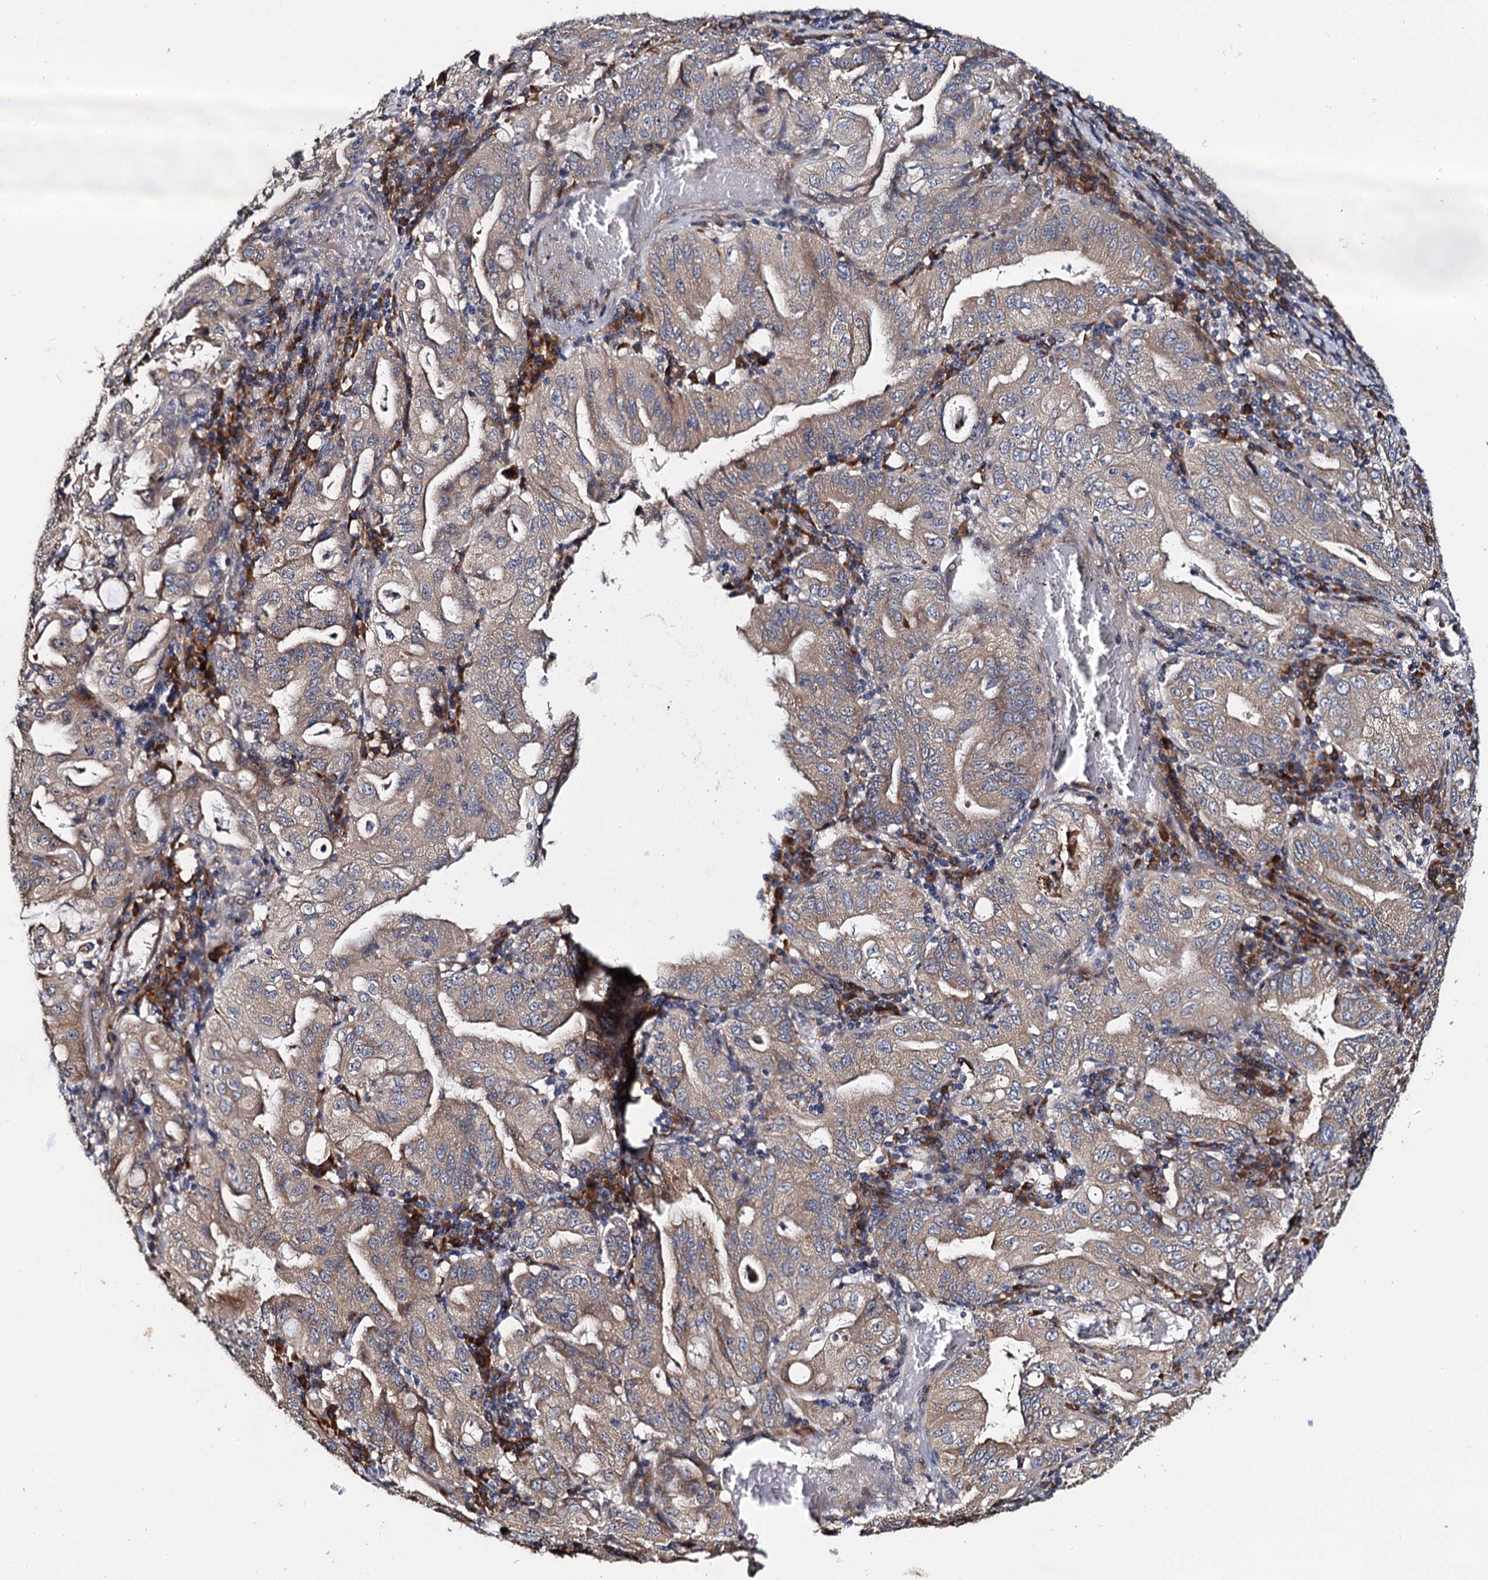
{"staining": {"intensity": "weak", "quantity": "25%-75%", "location": "cytoplasmic/membranous"}, "tissue": "stomach cancer", "cell_type": "Tumor cells", "image_type": "cancer", "snomed": [{"axis": "morphology", "description": "Normal tissue, NOS"}, {"axis": "morphology", "description": "Adenocarcinoma, NOS"}, {"axis": "topography", "description": "Esophagus"}, {"axis": "topography", "description": "Stomach, upper"}, {"axis": "topography", "description": "Peripheral nerve tissue"}], "caption": "Weak cytoplasmic/membranous expression for a protein is appreciated in about 25%-75% of tumor cells of stomach cancer (adenocarcinoma) using IHC.", "gene": "WWC3", "patient": {"sex": "male", "age": 62}}